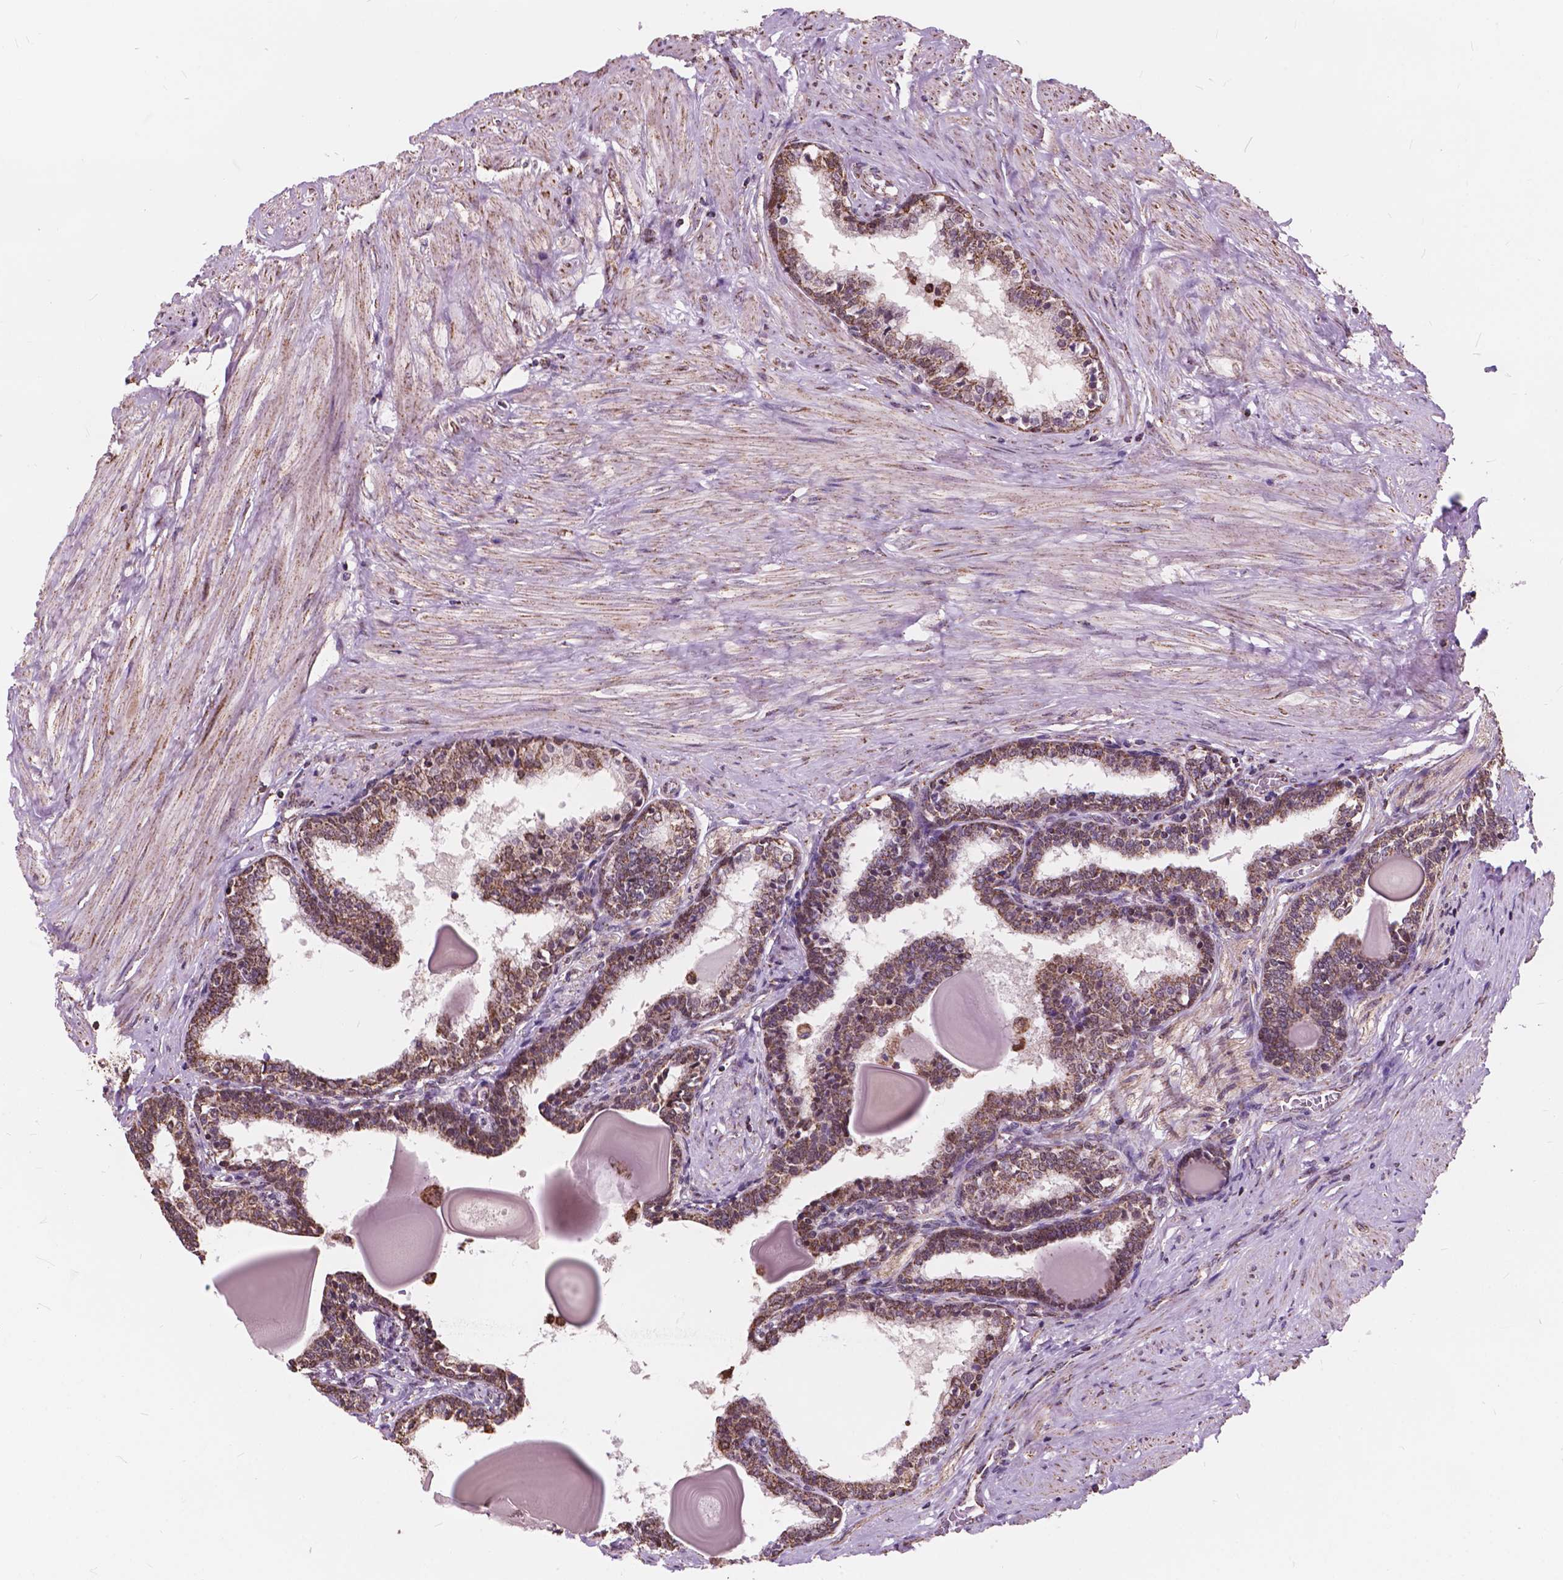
{"staining": {"intensity": "moderate", "quantity": ">75%", "location": "cytoplasmic/membranous"}, "tissue": "prostate", "cell_type": "Glandular cells", "image_type": "normal", "snomed": [{"axis": "morphology", "description": "Normal tissue, NOS"}, {"axis": "topography", "description": "Prostate"}], "caption": "Immunohistochemistry micrograph of normal human prostate stained for a protein (brown), which shows medium levels of moderate cytoplasmic/membranous staining in about >75% of glandular cells.", "gene": "SCOC", "patient": {"sex": "male", "age": 55}}